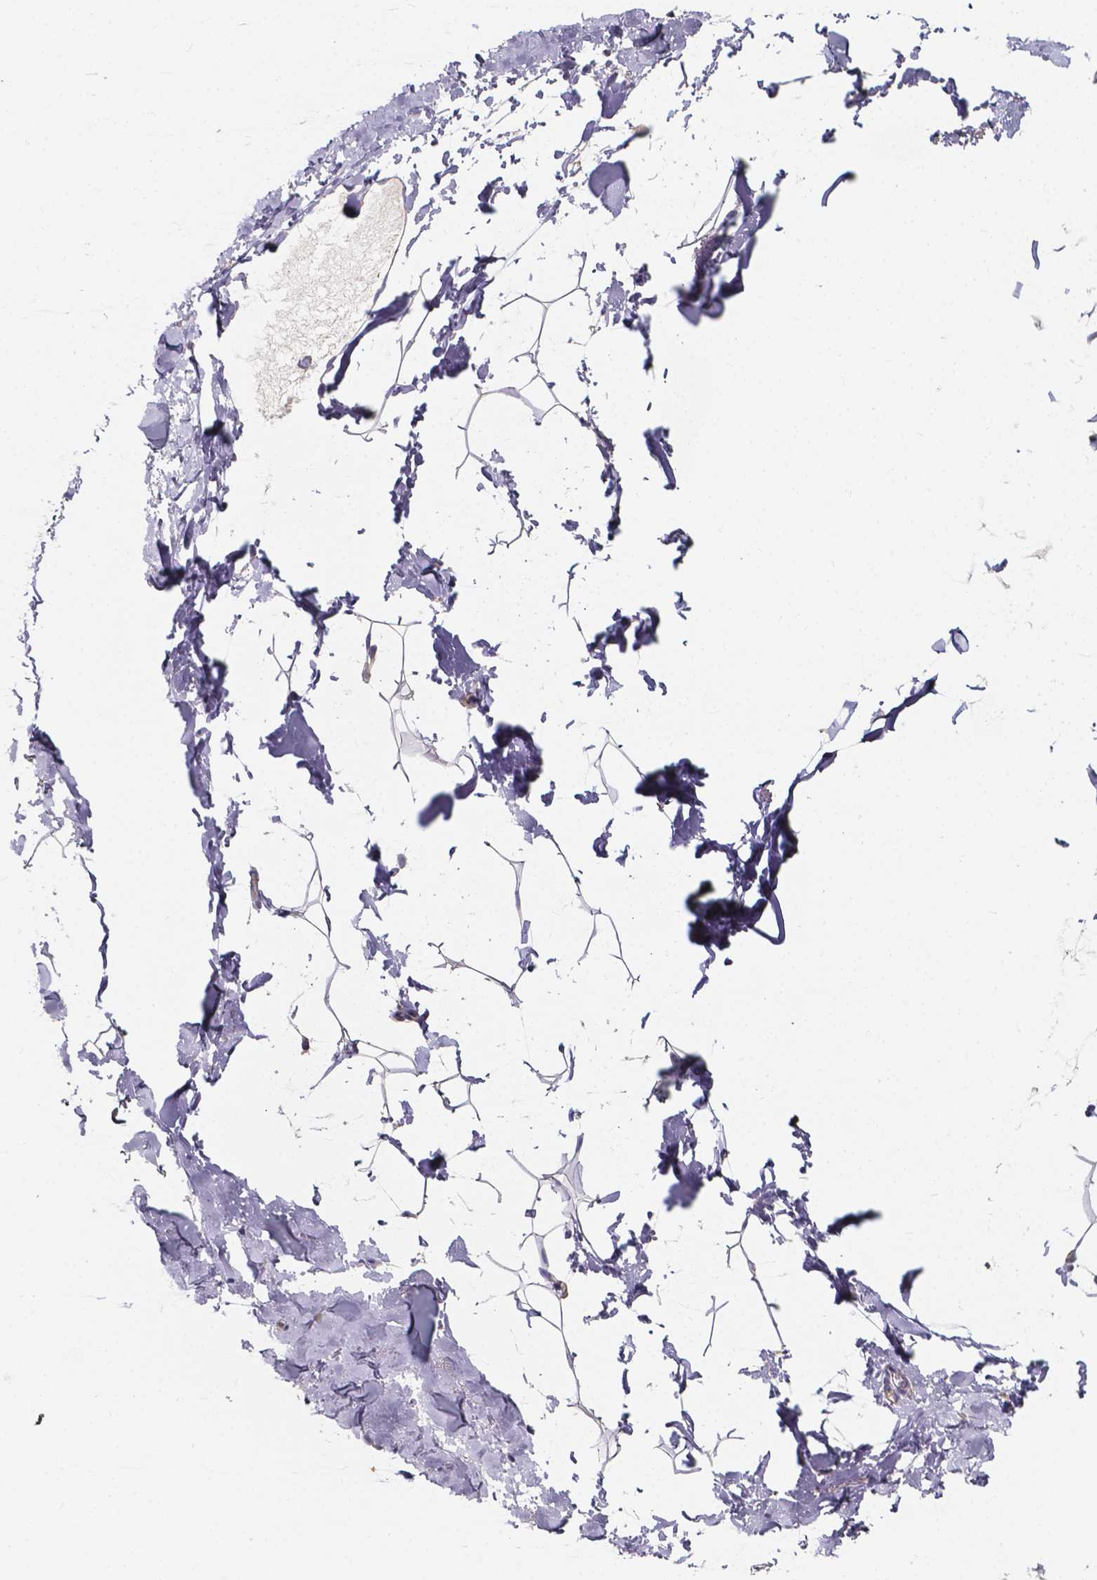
{"staining": {"intensity": "weak", "quantity": "<25%", "location": "cytoplasmic/membranous"}, "tissue": "breast", "cell_type": "Adipocytes", "image_type": "normal", "snomed": [{"axis": "morphology", "description": "Normal tissue, NOS"}, {"axis": "topography", "description": "Breast"}], "caption": "The photomicrograph demonstrates no staining of adipocytes in benign breast.", "gene": "THEMIS", "patient": {"sex": "female", "age": 32}}